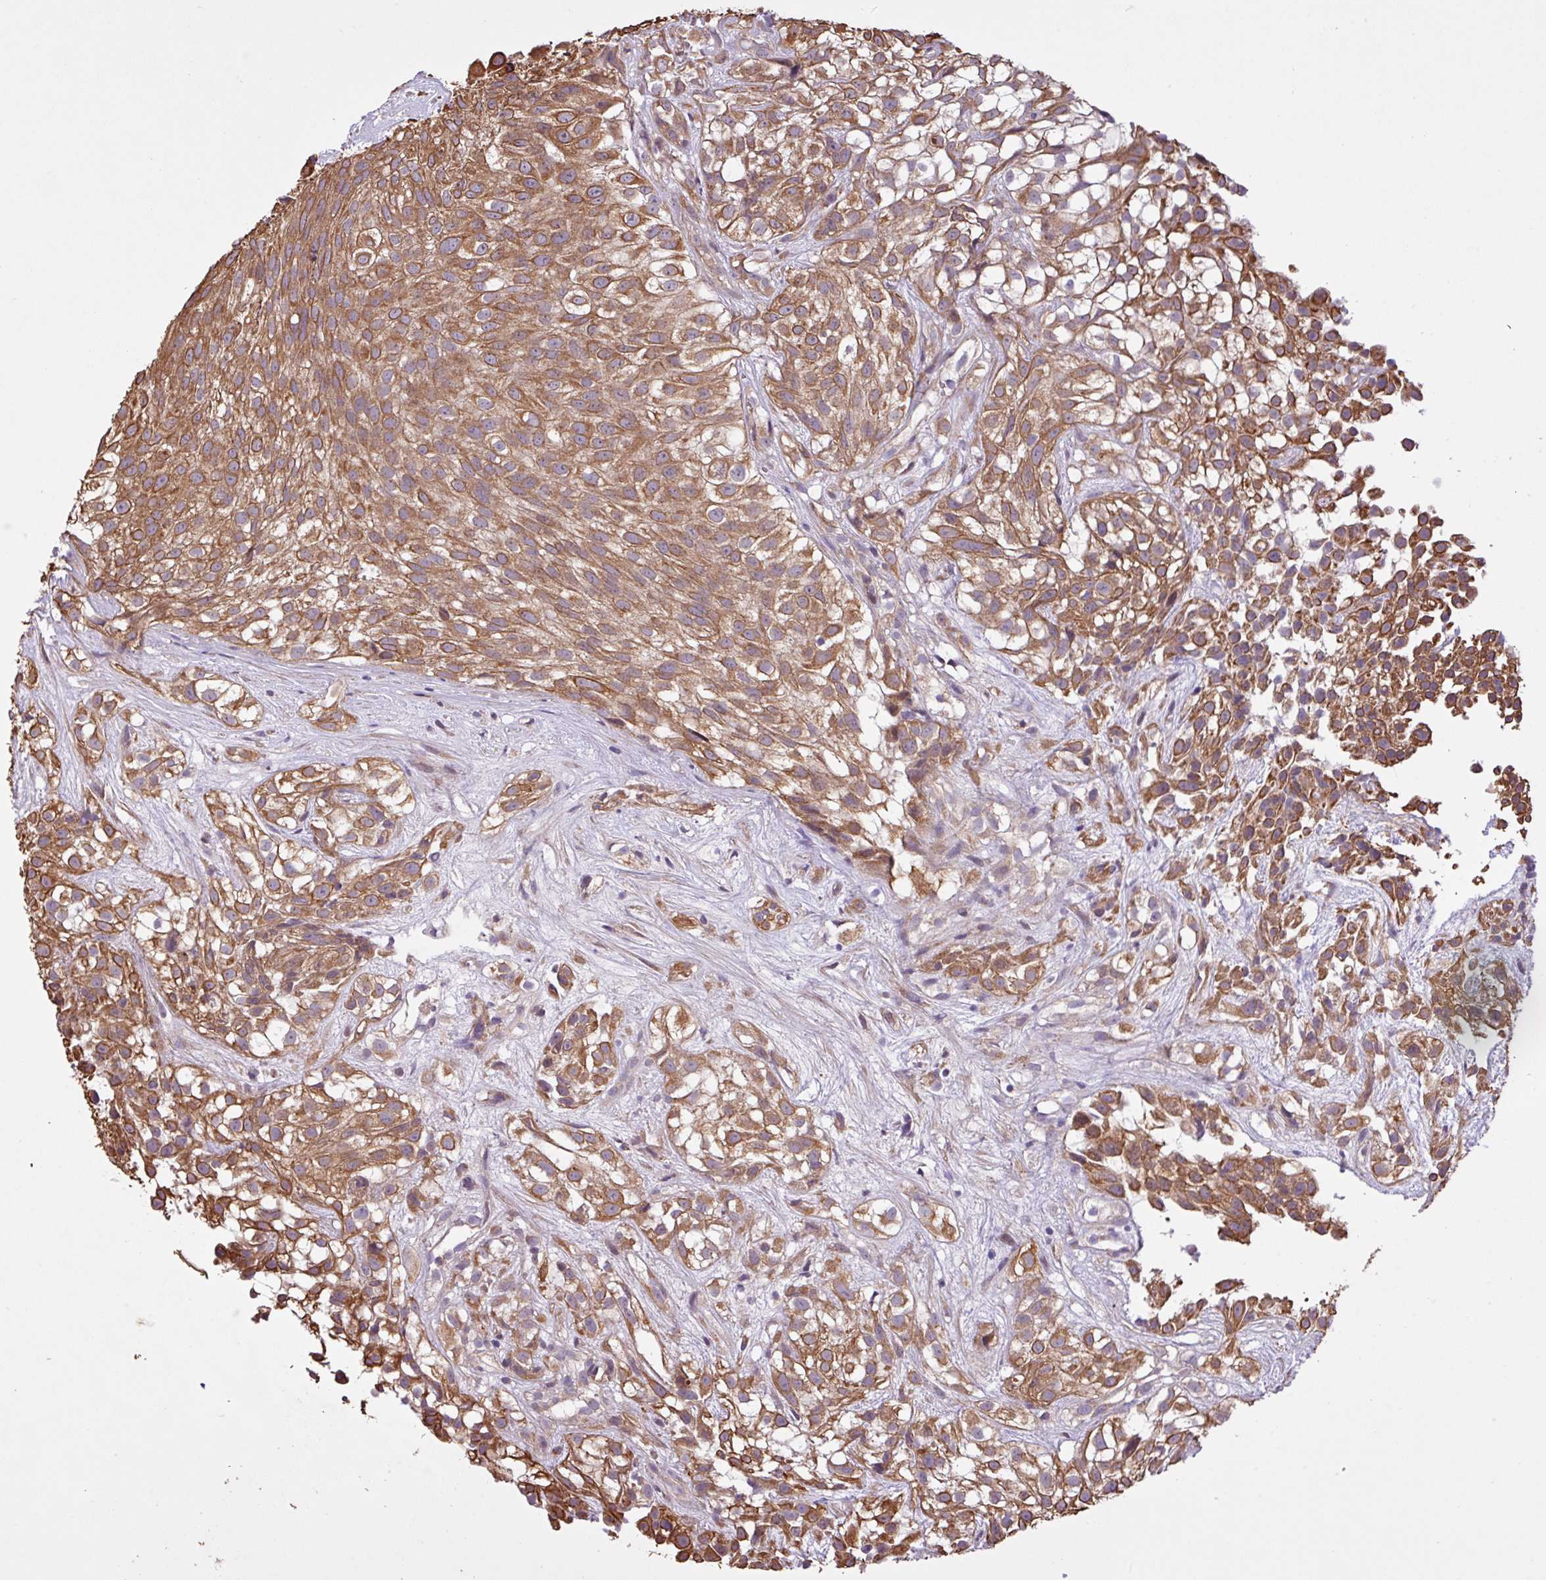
{"staining": {"intensity": "moderate", "quantity": ">75%", "location": "cytoplasmic/membranous"}, "tissue": "urothelial cancer", "cell_type": "Tumor cells", "image_type": "cancer", "snomed": [{"axis": "morphology", "description": "Urothelial carcinoma, High grade"}, {"axis": "topography", "description": "Urinary bladder"}], "caption": "Immunohistochemical staining of human urothelial cancer reveals medium levels of moderate cytoplasmic/membranous protein positivity in about >75% of tumor cells.", "gene": "TIMM10B", "patient": {"sex": "male", "age": 56}}